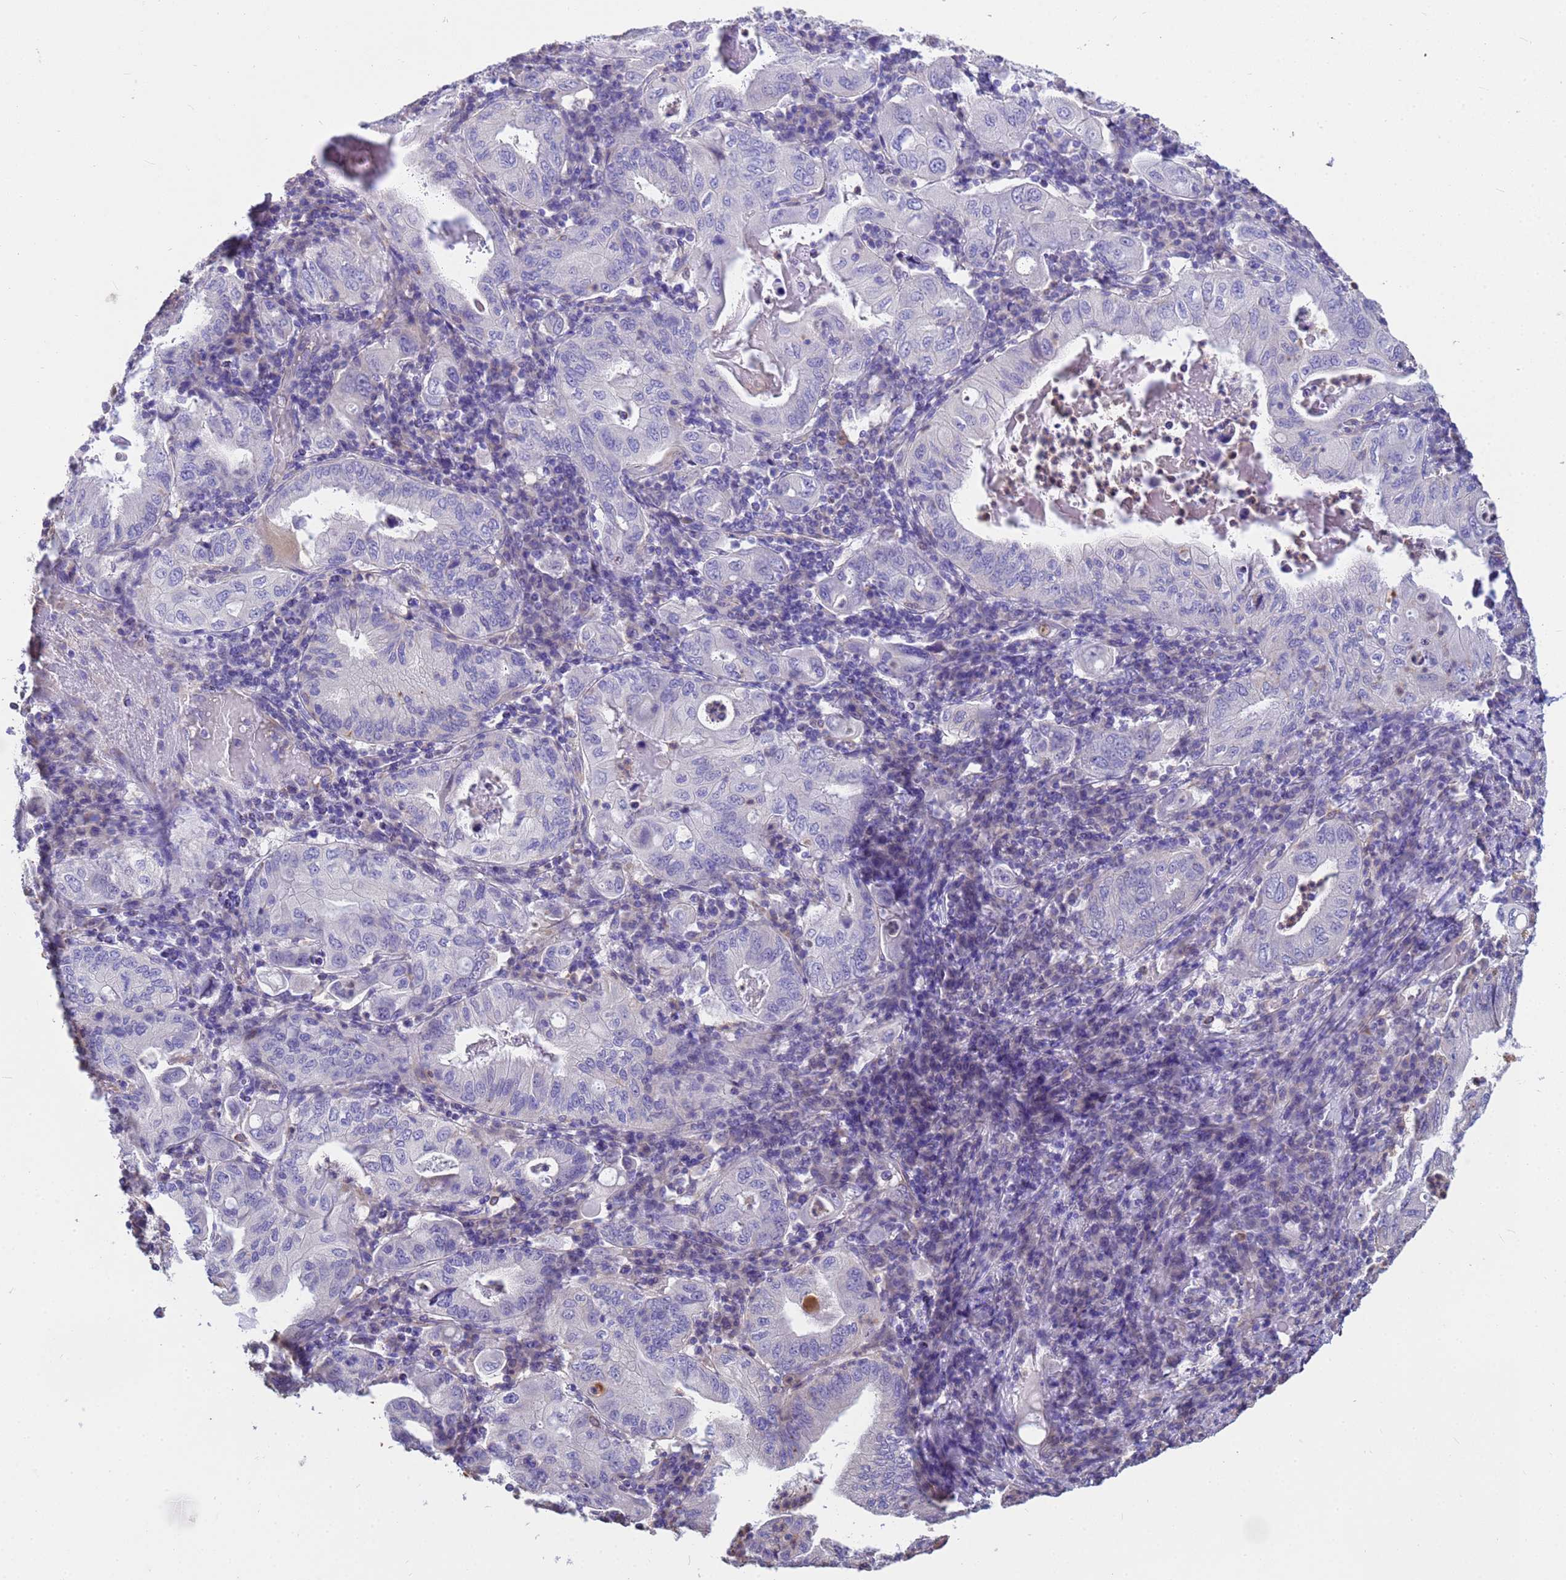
{"staining": {"intensity": "negative", "quantity": "none", "location": "none"}, "tissue": "stomach cancer", "cell_type": "Tumor cells", "image_type": "cancer", "snomed": [{"axis": "morphology", "description": "Normal tissue, NOS"}, {"axis": "morphology", "description": "Adenocarcinoma, NOS"}, {"axis": "topography", "description": "Esophagus"}, {"axis": "topography", "description": "Stomach, upper"}, {"axis": "topography", "description": "Peripheral nerve tissue"}], "caption": "There is no significant expression in tumor cells of stomach cancer (adenocarcinoma).", "gene": "TCEAL3", "patient": {"sex": "male", "age": 62}}